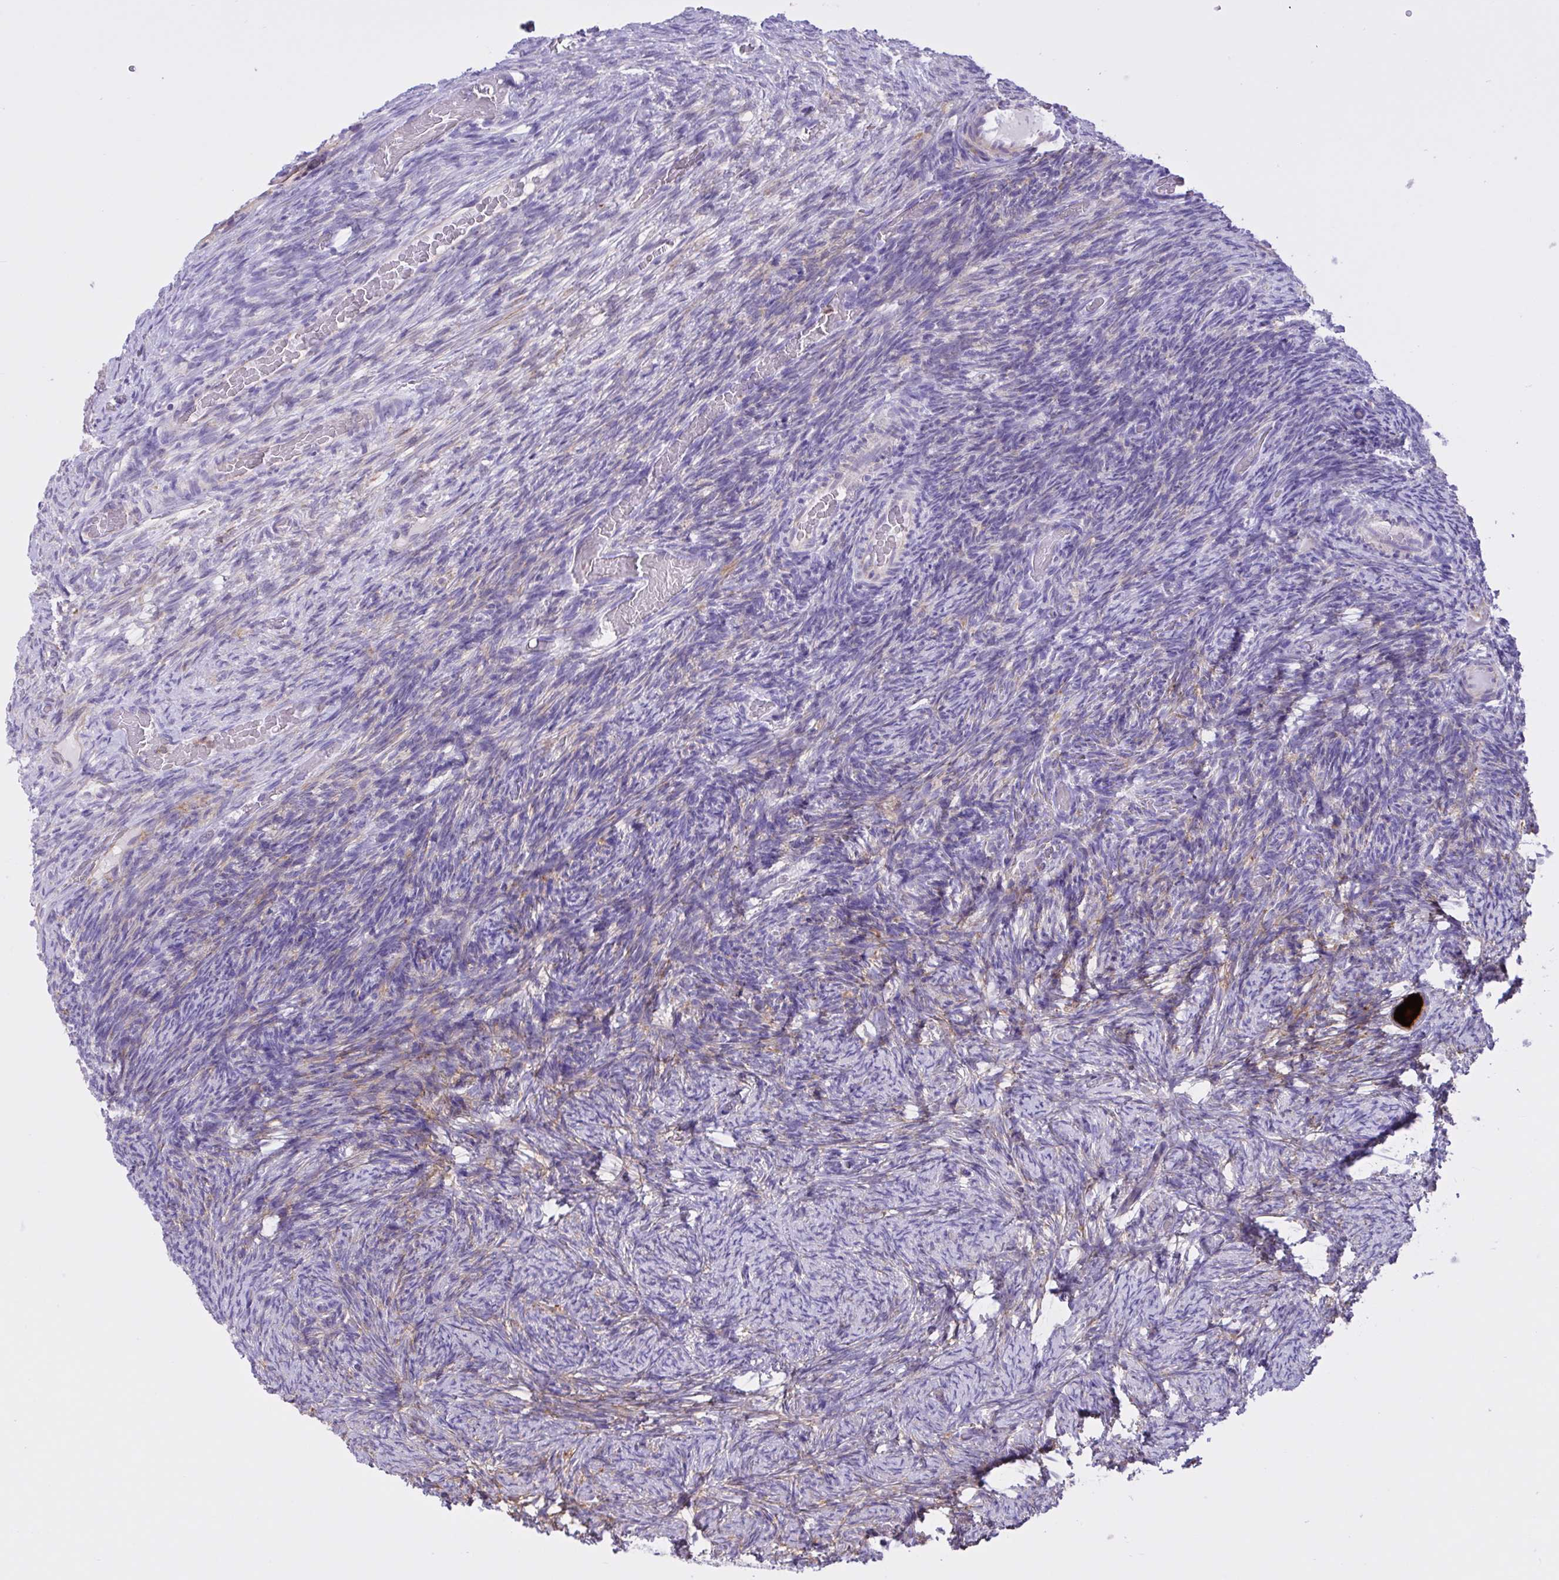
{"staining": {"intensity": "weak", "quantity": "25%-75%", "location": "cytoplasmic/membranous"}, "tissue": "ovary", "cell_type": "Ovarian stroma cells", "image_type": "normal", "snomed": [{"axis": "morphology", "description": "Normal tissue, NOS"}, {"axis": "topography", "description": "Ovary"}], "caption": "Ovary stained for a protein exhibits weak cytoplasmic/membranous positivity in ovarian stroma cells. The staining is performed using DAB (3,3'-diaminobenzidine) brown chromogen to label protein expression. The nuclei are counter-stained blue using hematoxylin.", "gene": "OR51M1", "patient": {"sex": "female", "age": 34}}